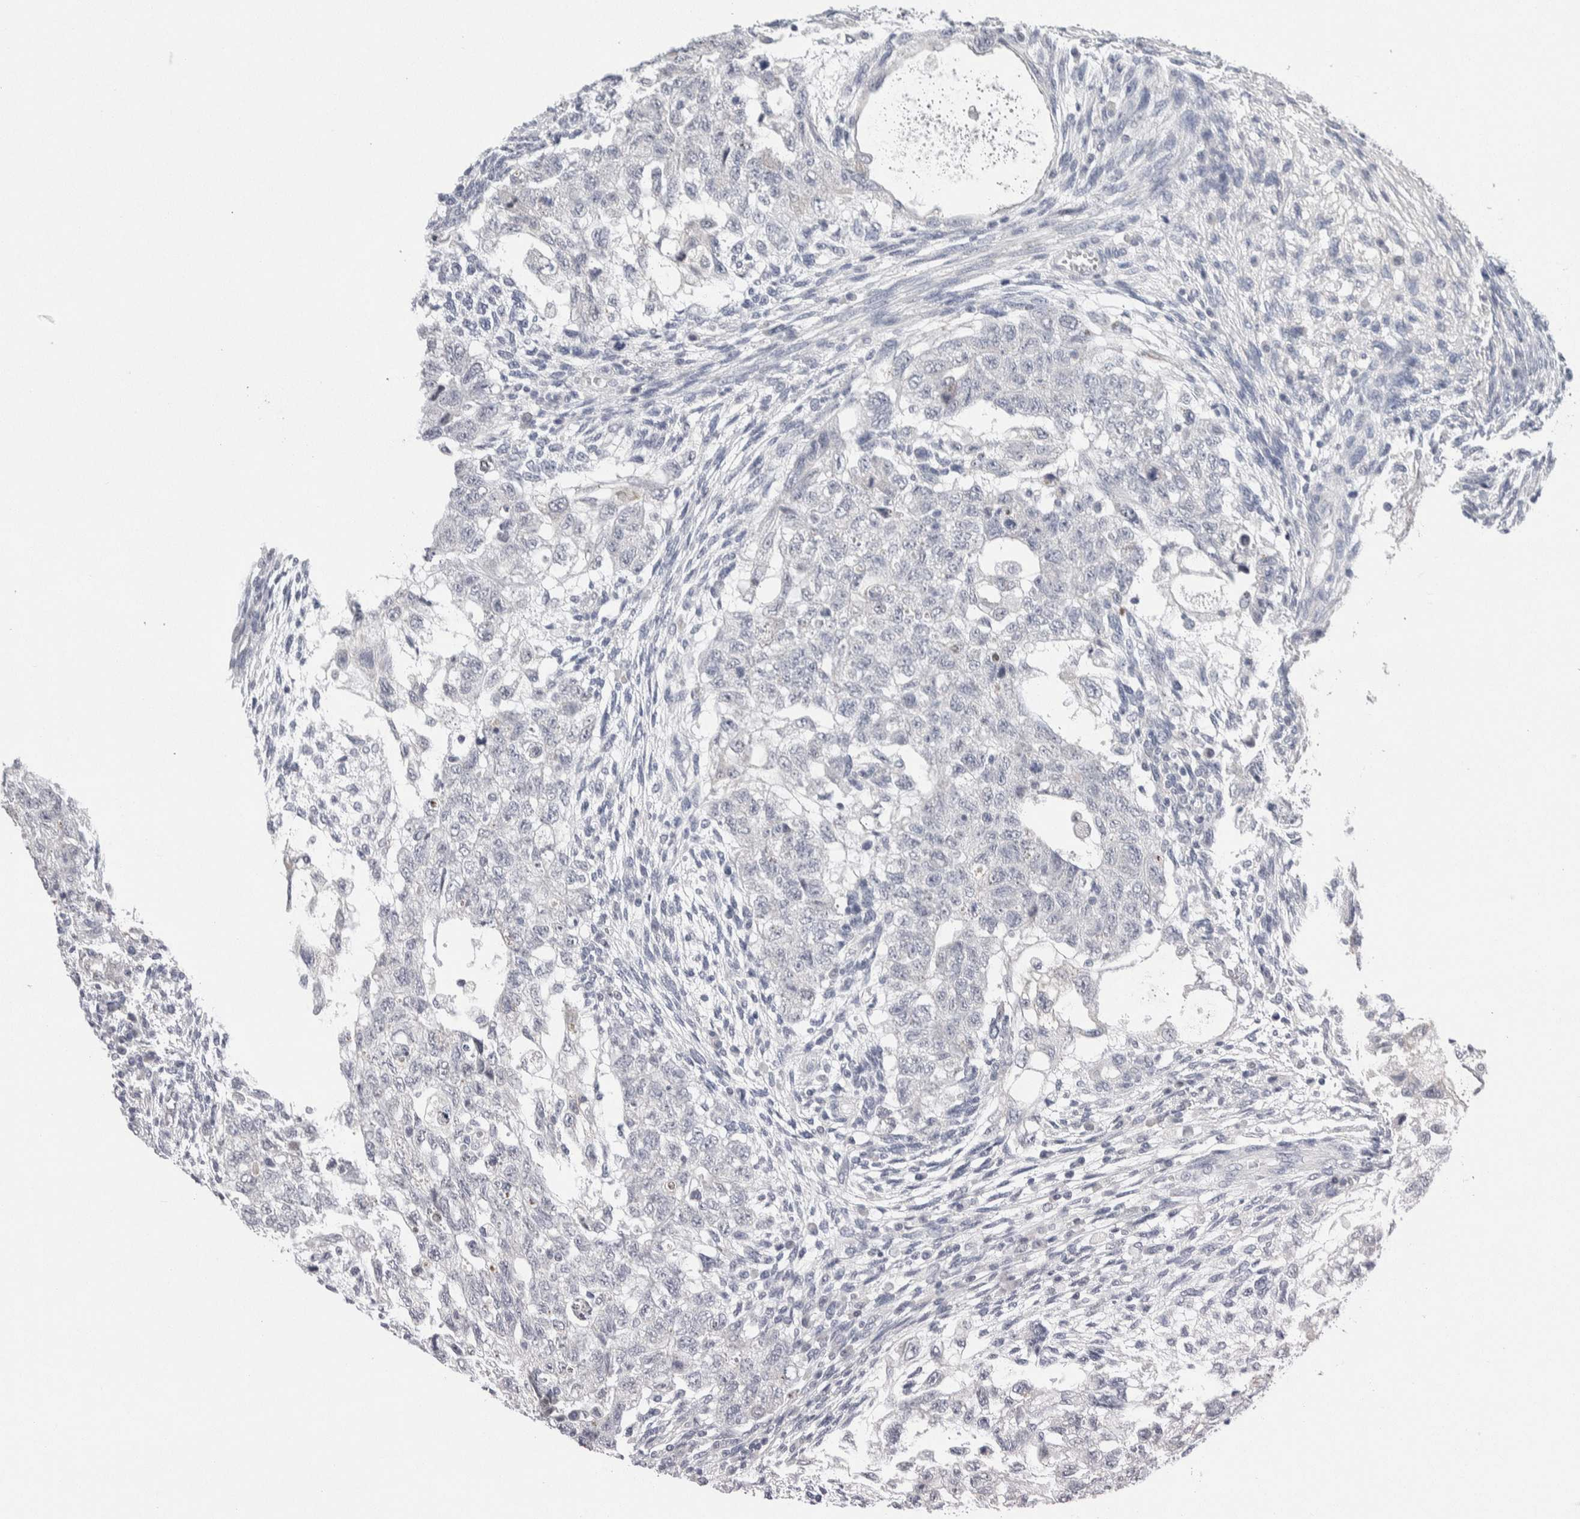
{"staining": {"intensity": "negative", "quantity": "none", "location": "none"}, "tissue": "testis cancer", "cell_type": "Tumor cells", "image_type": "cancer", "snomed": [{"axis": "morphology", "description": "Normal tissue, NOS"}, {"axis": "morphology", "description": "Carcinoma, Embryonal, NOS"}, {"axis": "topography", "description": "Testis"}], "caption": "DAB immunohistochemical staining of embryonal carcinoma (testis) displays no significant expression in tumor cells. (DAB (3,3'-diaminobenzidine) IHC with hematoxylin counter stain).", "gene": "SCN2A", "patient": {"sex": "male", "age": 36}}